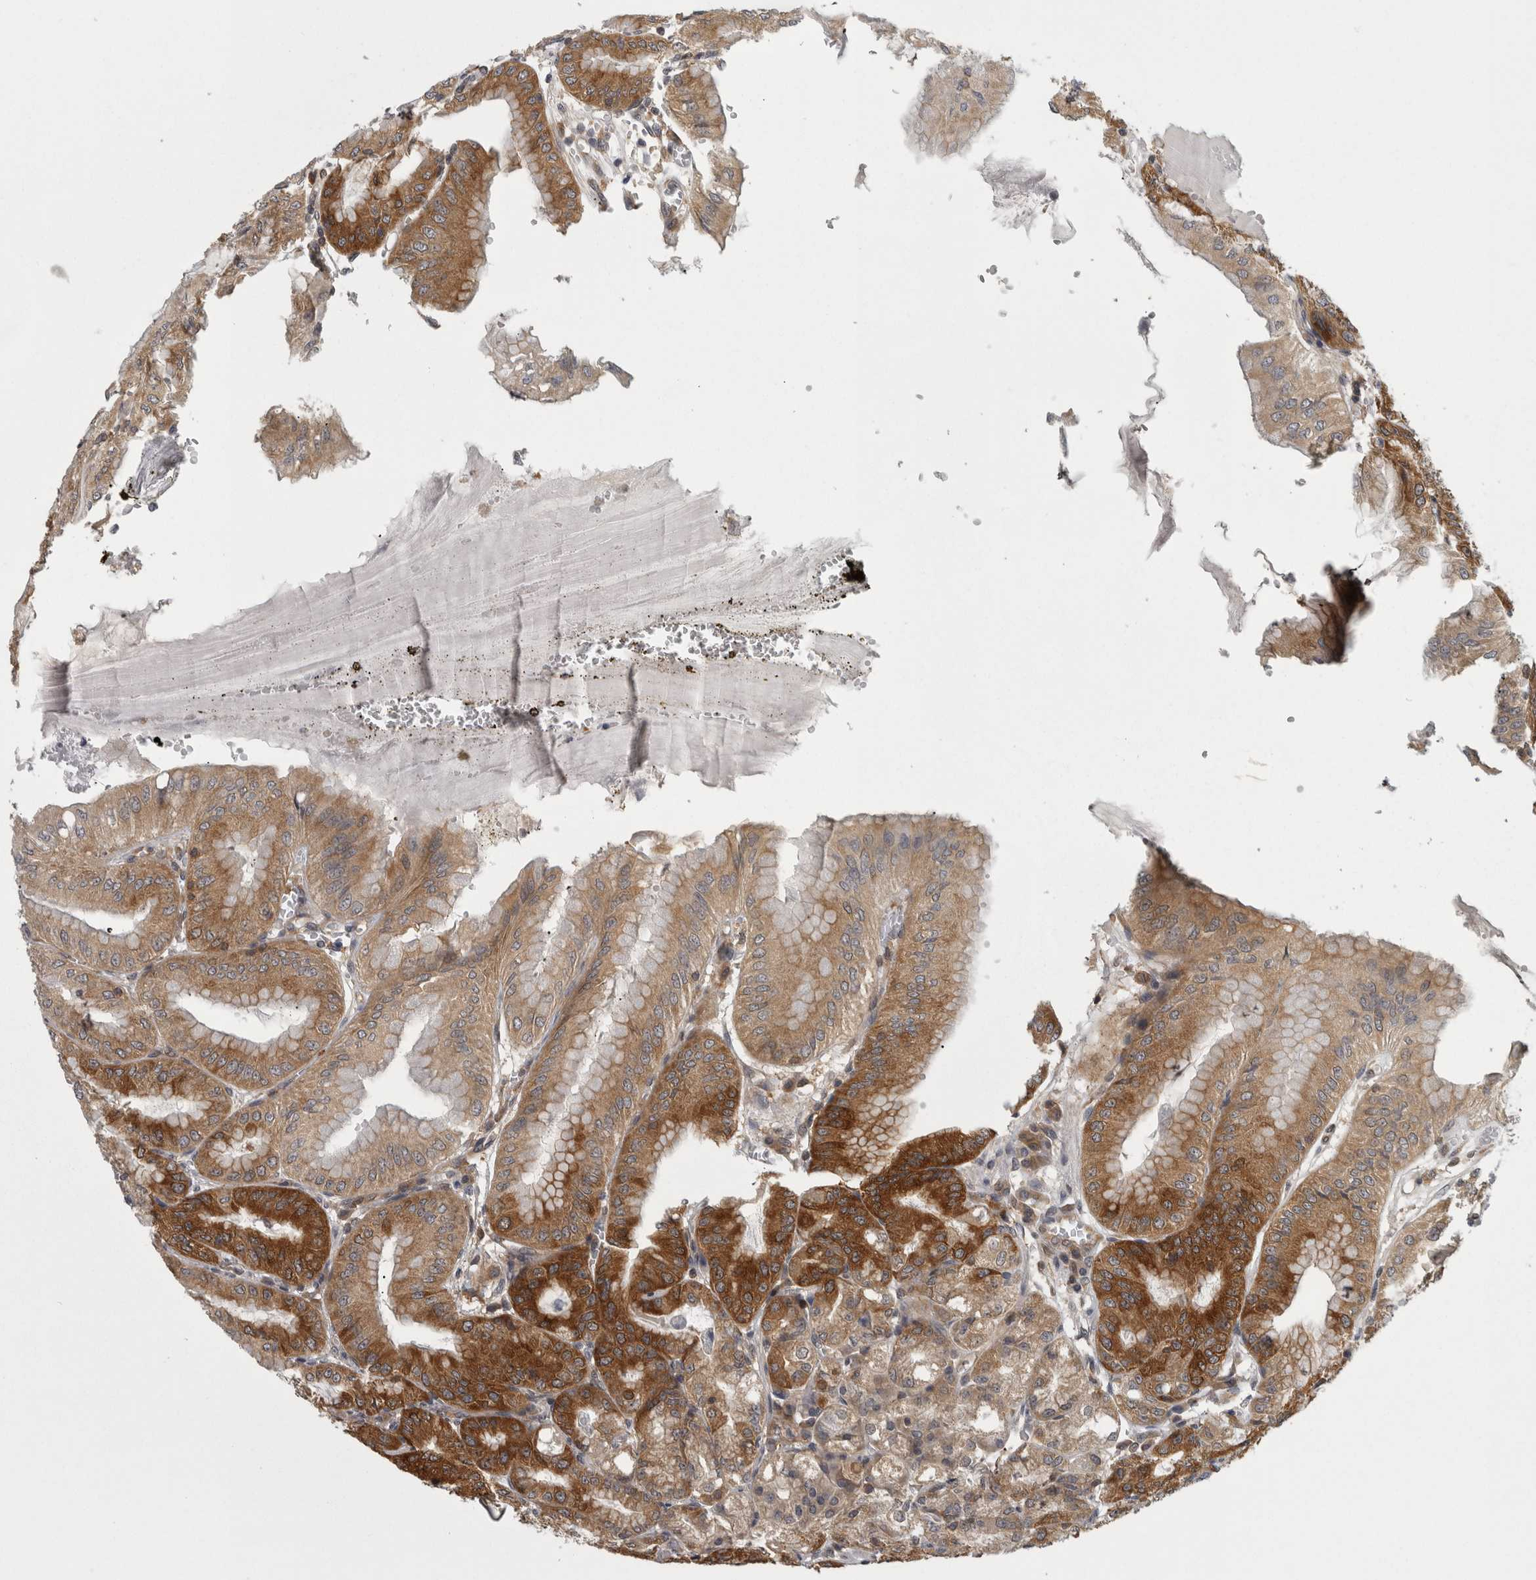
{"staining": {"intensity": "strong", "quantity": ">75%", "location": "cytoplasmic/membranous"}, "tissue": "stomach", "cell_type": "Glandular cells", "image_type": "normal", "snomed": [{"axis": "morphology", "description": "Normal tissue, NOS"}, {"axis": "topography", "description": "Stomach, lower"}], "caption": "A high-resolution photomicrograph shows IHC staining of unremarkable stomach, which shows strong cytoplasmic/membranous expression in approximately >75% of glandular cells. The staining is performed using DAB (3,3'-diaminobenzidine) brown chromogen to label protein expression. The nuclei are counter-stained blue using hematoxylin.", "gene": "CACYBP", "patient": {"sex": "male", "age": 71}}